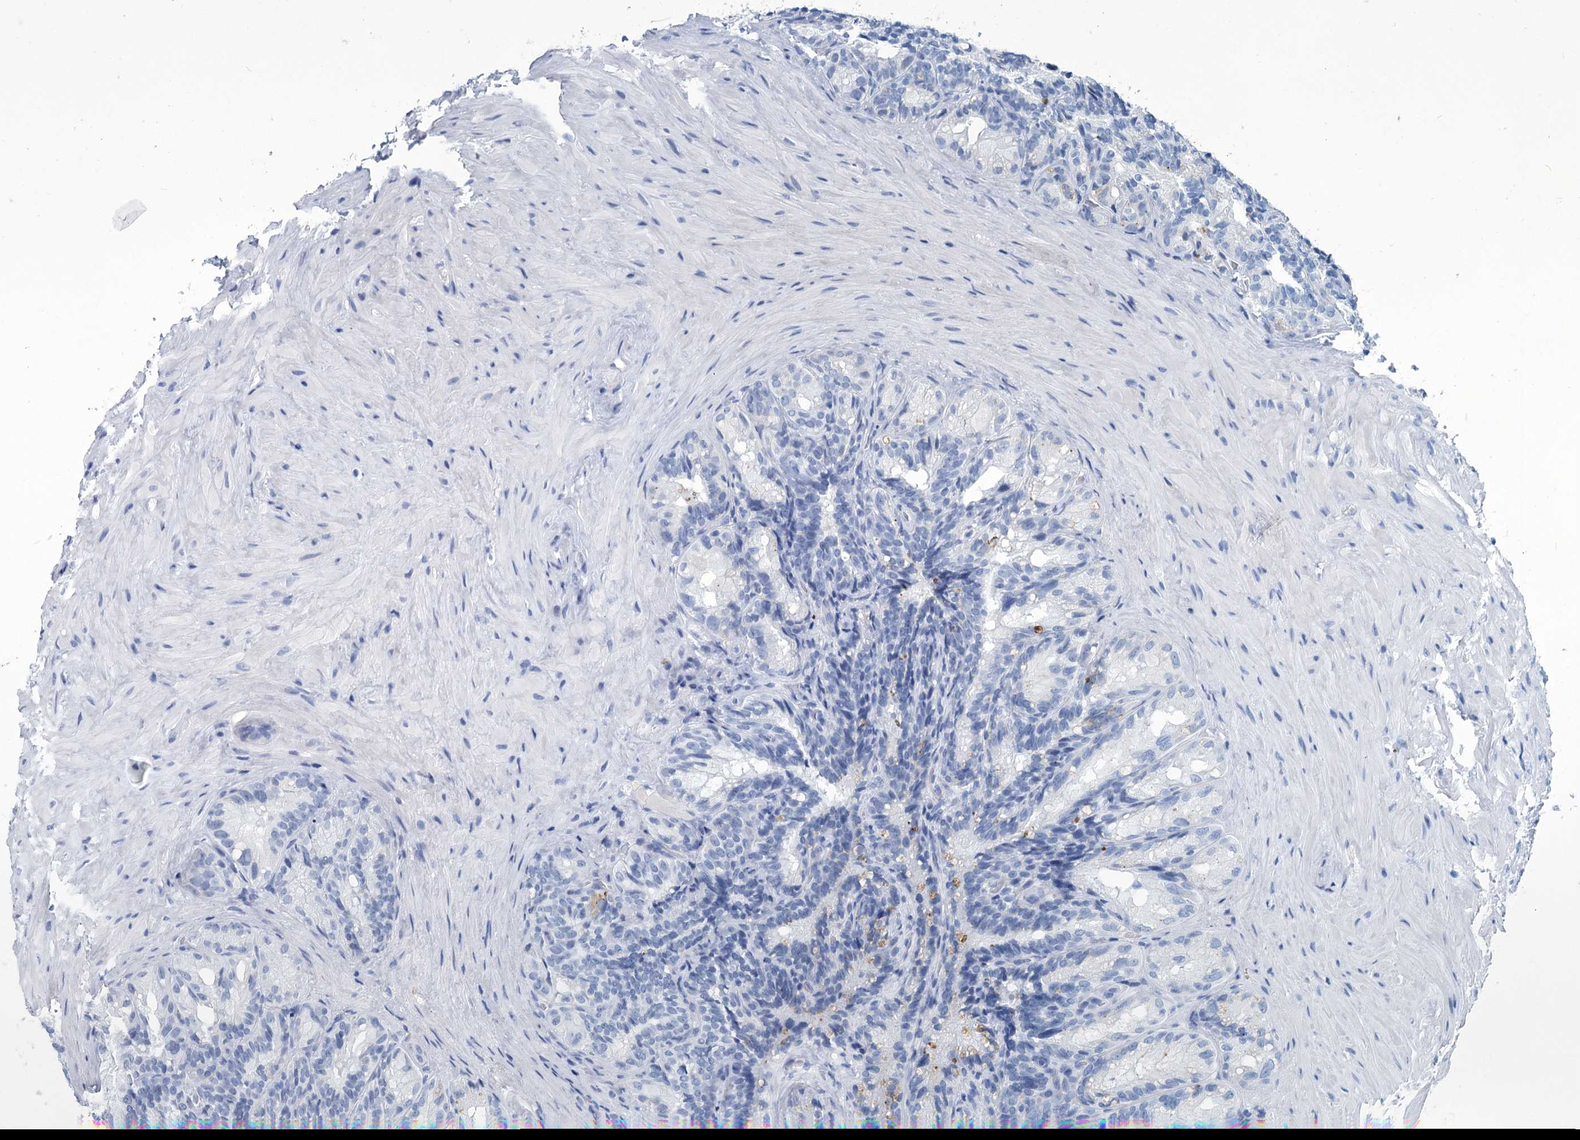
{"staining": {"intensity": "negative", "quantity": "none", "location": "none"}, "tissue": "seminal vesicle", "cell_type": "Glandular cells", "image_type": "normal", "snomed": [{"axis": "morphology", "description": "Normal tissue, NOS"}, {"axis": "topography", "description": "Seminal veicle"}], "caption": "This is an immunohistochemistry (IHC) image of normal seminal vesicle. There is no expression in glandular cells.", "gene": "METTL7B", "patient": {"sex": "male", "age": 60}}